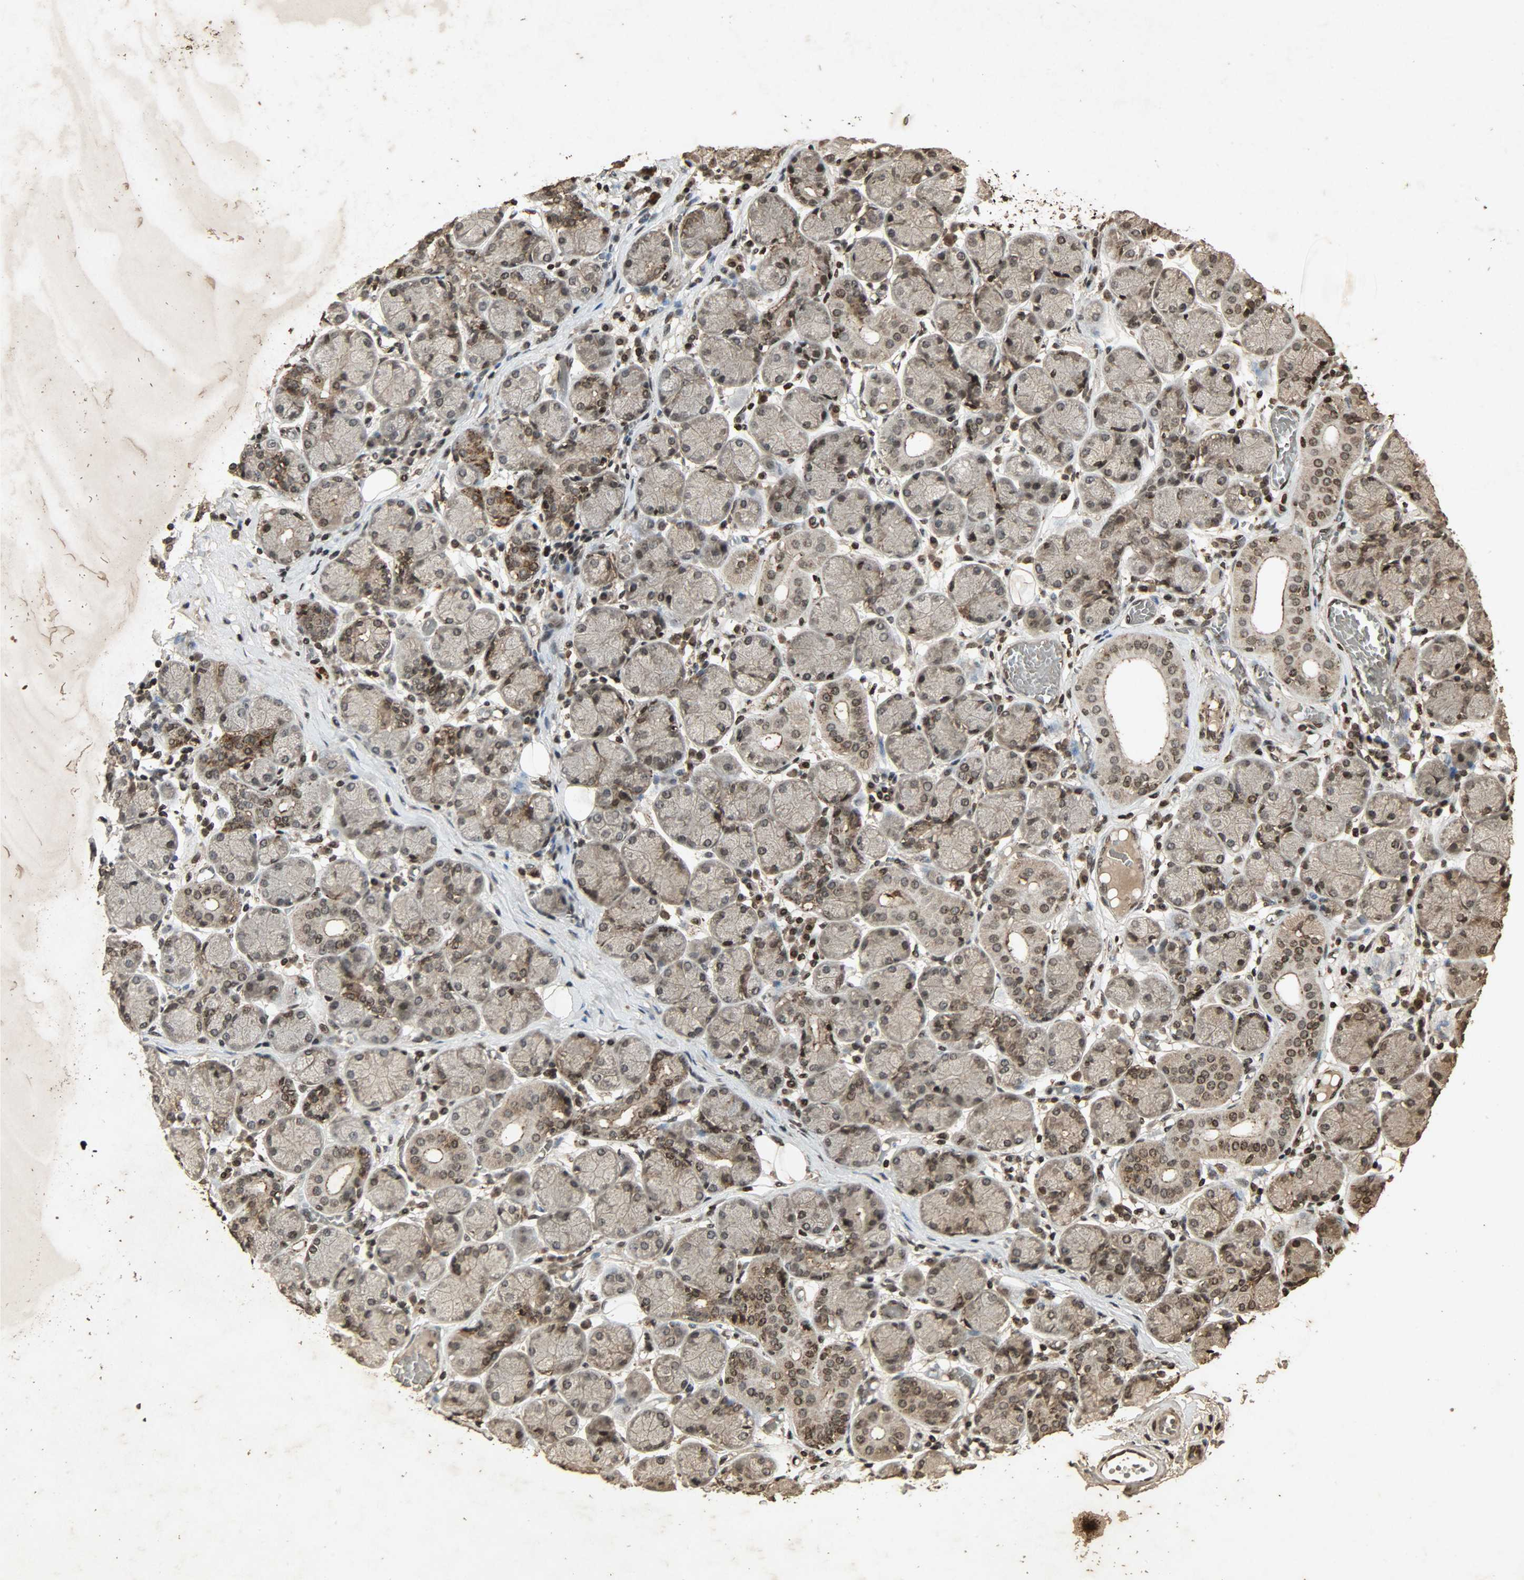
{"staining": {"intensity": "strong", "quantity": ">75%", "location": "cytoplasmic/membranous,nuclear"}, "tissue": "salivary gland", "cell_type": "Glandular cells", "image_type": "normal", "snomed": [{"axis": "morphology", "description": "Normal tissue, NOS"}, {"axis": "topography", "description": "Salivary gland"}], "caption": "This photomicrograph demonstrates IHC staining of normal human salivary gland, with high strong cytoplasmic/membranous,nuclear expression in approximately >75% of glandular cells.", "gene": "PPP3R1", "patient": {"sex": "female", "age": 24}}